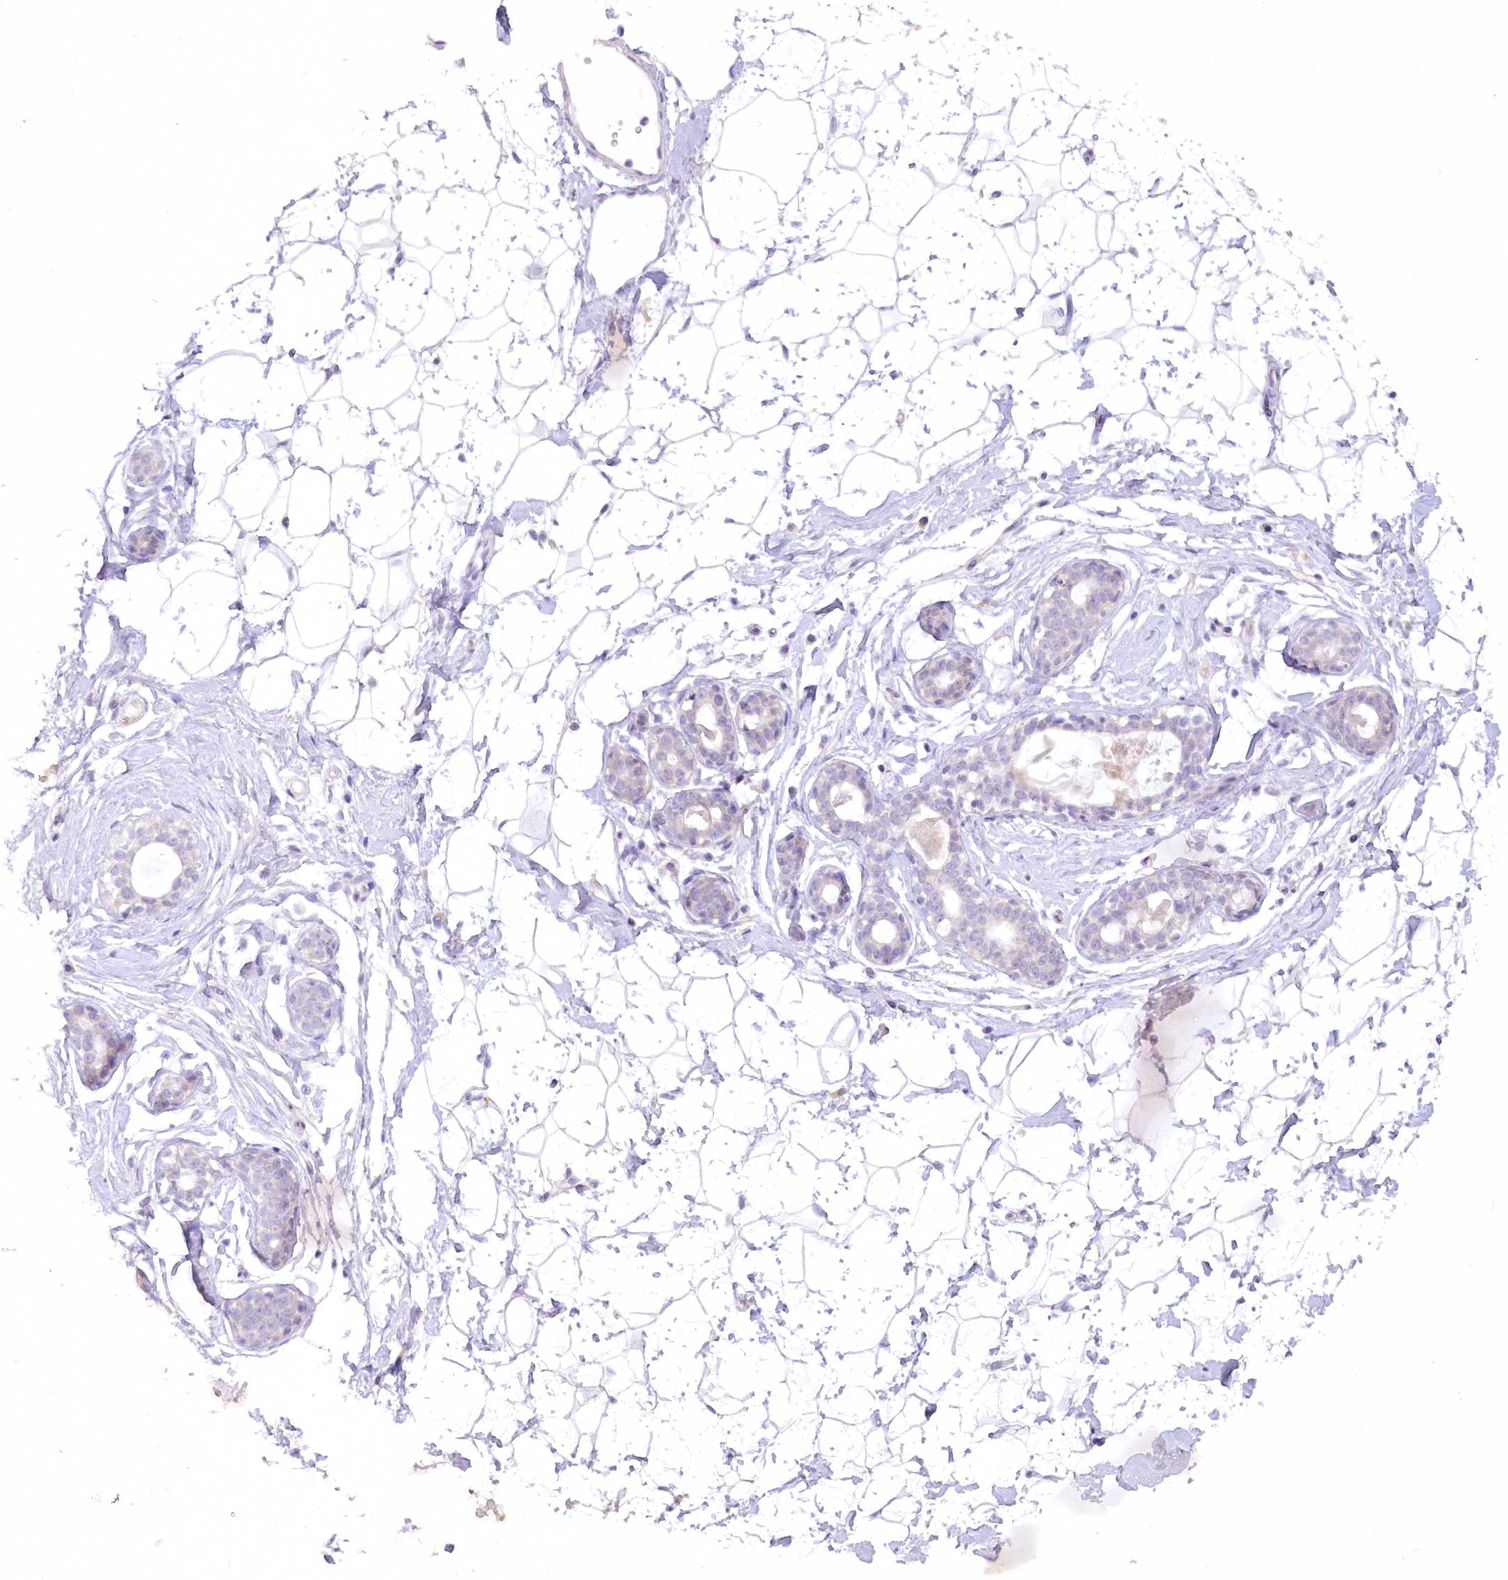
{"staining": {"intensity": "negative", "quantity": "none", "location": "none"}, "tissue": "breast", "cell_type": "Adipocytes", "image_type": "normal", "snomed": [{"axis": "morphology", "description": "Normal tissue, NOS"}, {"axis": "morphology", "description": "Adenoma, NOS"}, {"axis": "topography", "description": "Breast"}], "caption": "Adipocytes show no significant expression in normal breast. (DAB (3,3'-diaminobenzidine) IHC, high magnification).", "gene": "EFHC2", "patient": {"sex": "female", "age": 23}}